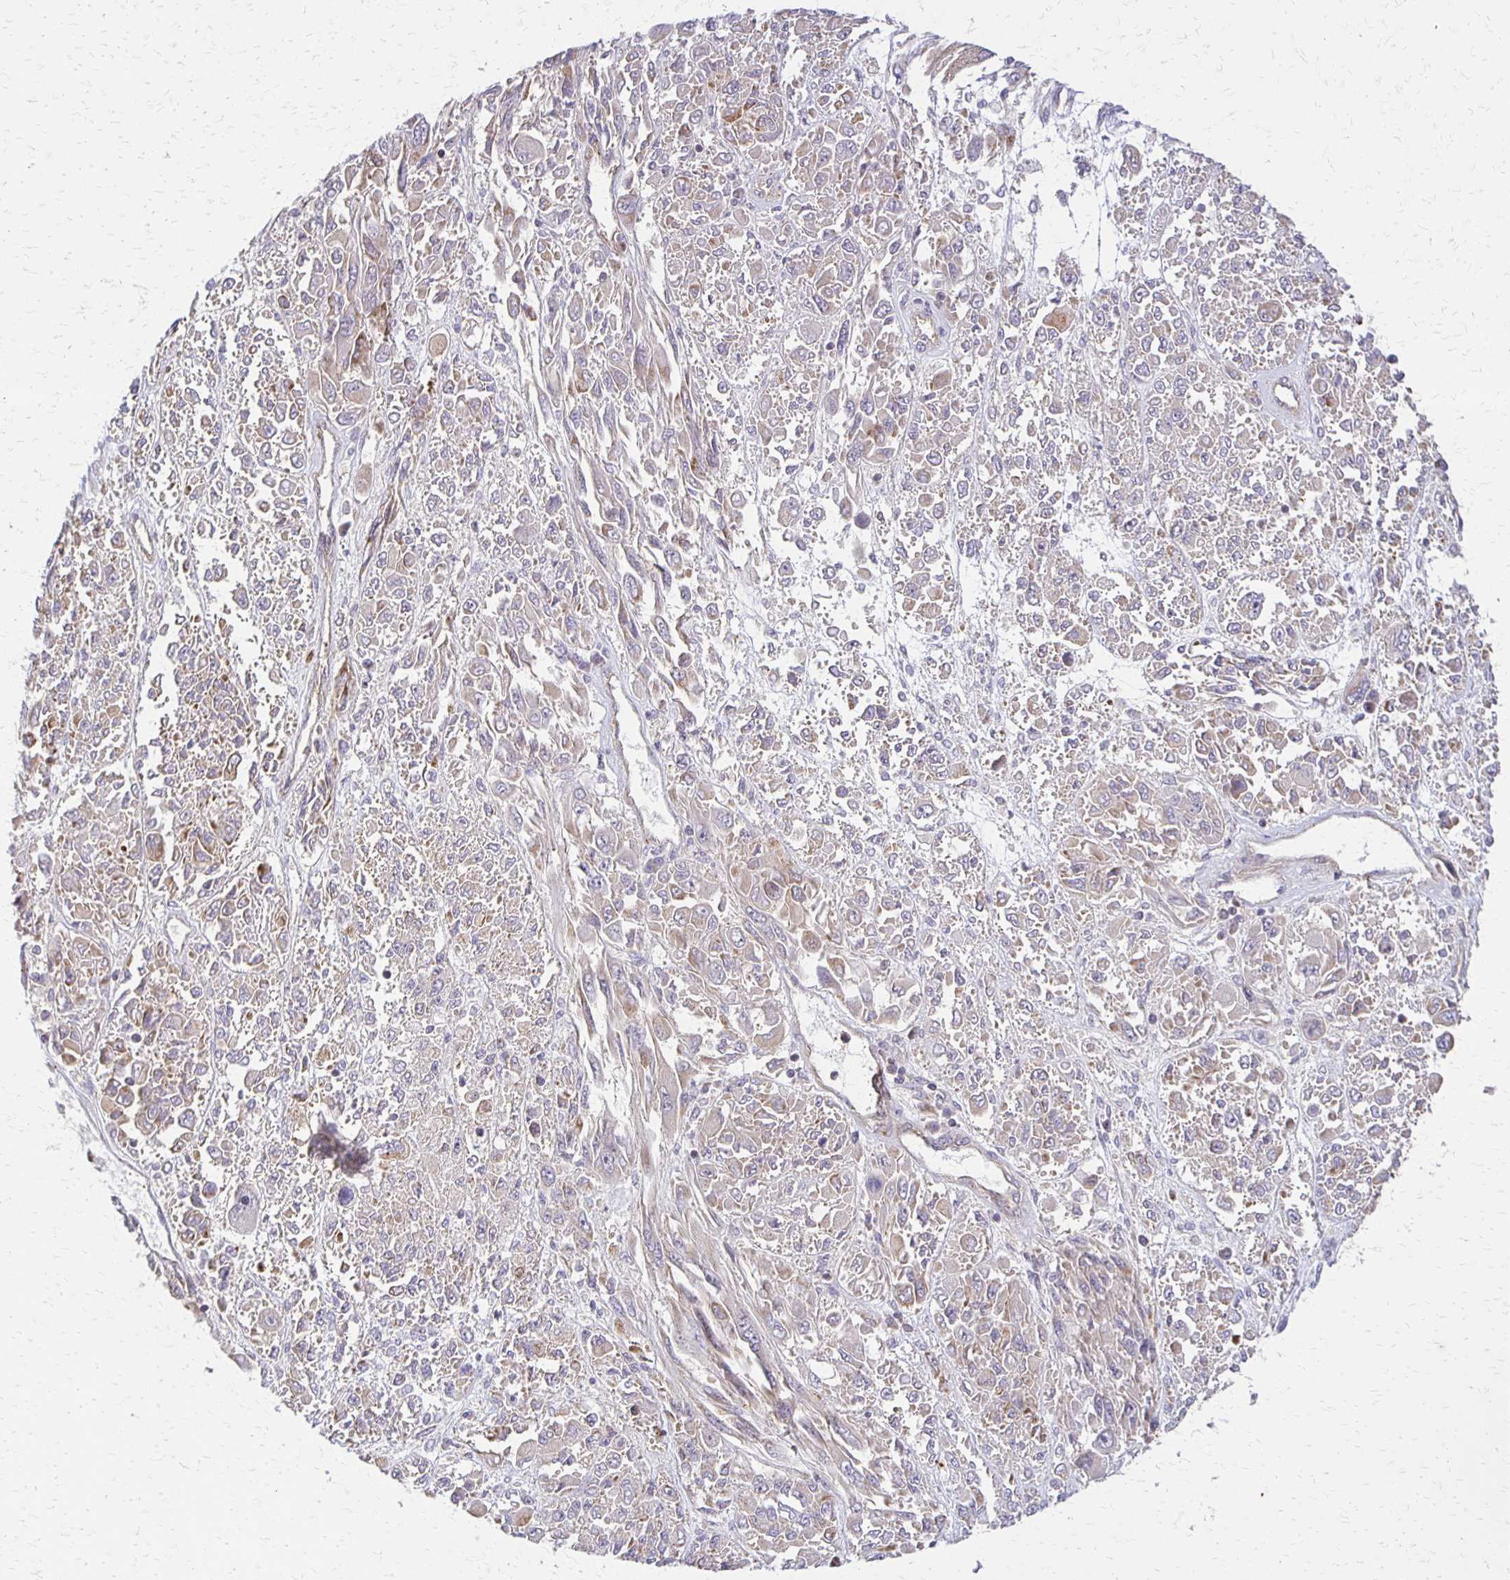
{"staining": {"intensity": "weak", "quantity": "<25%", "location": "cytoplasmic/membranous"}, "tissue": "melanoma", "cell_type": "Tumor cells", "image_type": "cancer", "snomed": [{"axis": "morphology", "description": "Malignant melanoma, NOS"}, {"axis": "topography", "description": "Skin"}], "caption": "This histopathology image is of malignant melanoma stained with immunohistochemistry (IHC) to label a protein in brown with the nuclei are counter-stained blue. There is no expression in tumor cells. (DAB immunohistochemistry visualized using brightfield microscopy, high magnification).", "gene": "EIF4EBP2", "patient": {"sex": "female", "age": 91}}